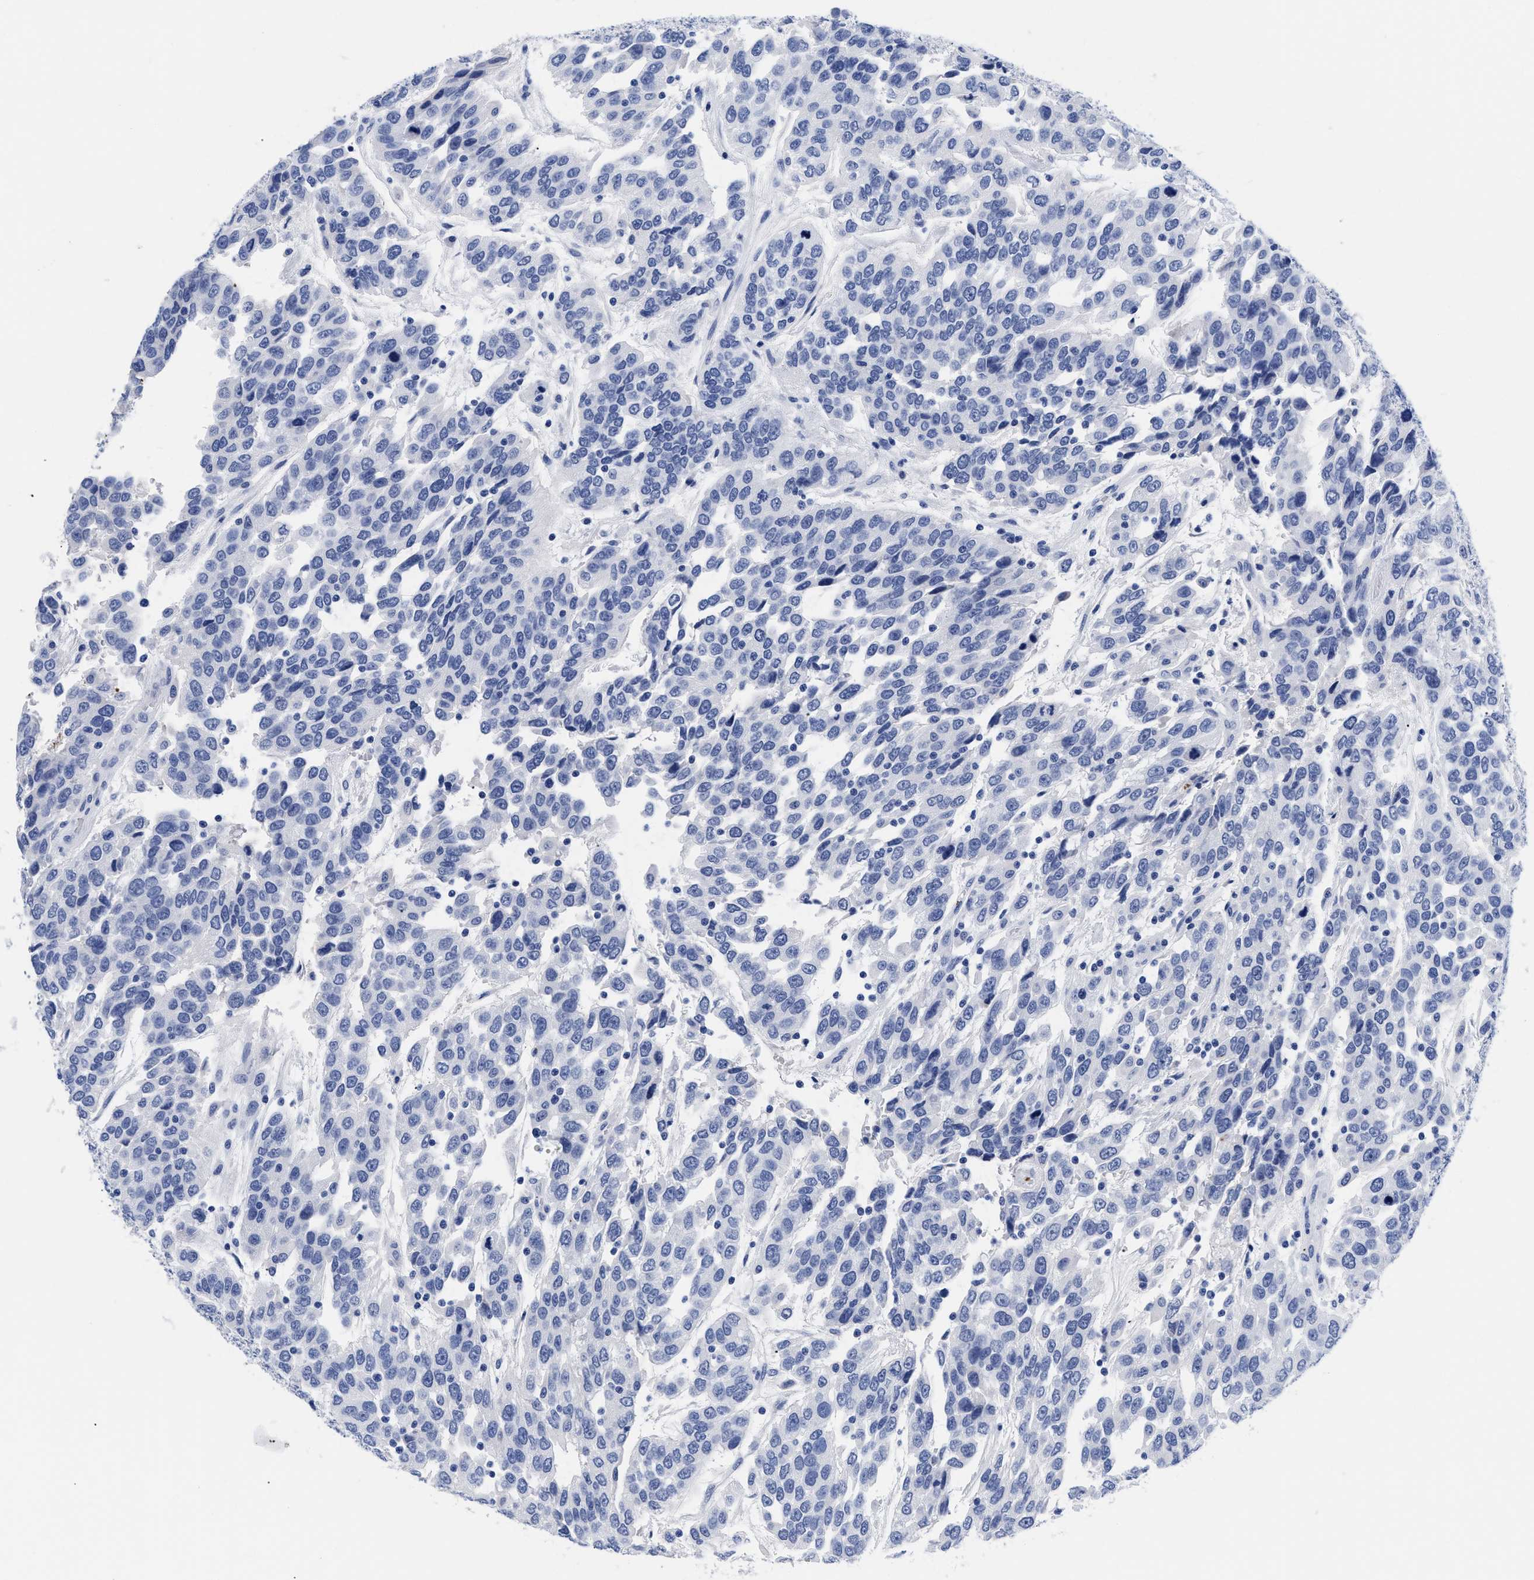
{"staining": {"intensity": "negative", "quantity": "none", "location": "none"}, "tissue": "urothelial cancer", "cell_type": "Tumor cells", "image_type": "cancer", "snomed": [{"axis": "morphology", "description": "Urothelial carcinoma, High grade"}, {"axis": "topography", "description": "Urinary bladder"}], "caption": "Immunohistochemistry (IHC) photomicrograph of neoplastic tissue: urothelial cancer stained with DAB (3,3'-diaminobenzidine) displays no significant protein staining in tumor cells.", "gene": "TREML1", "patient": {"sex": "female", "age": 80}}